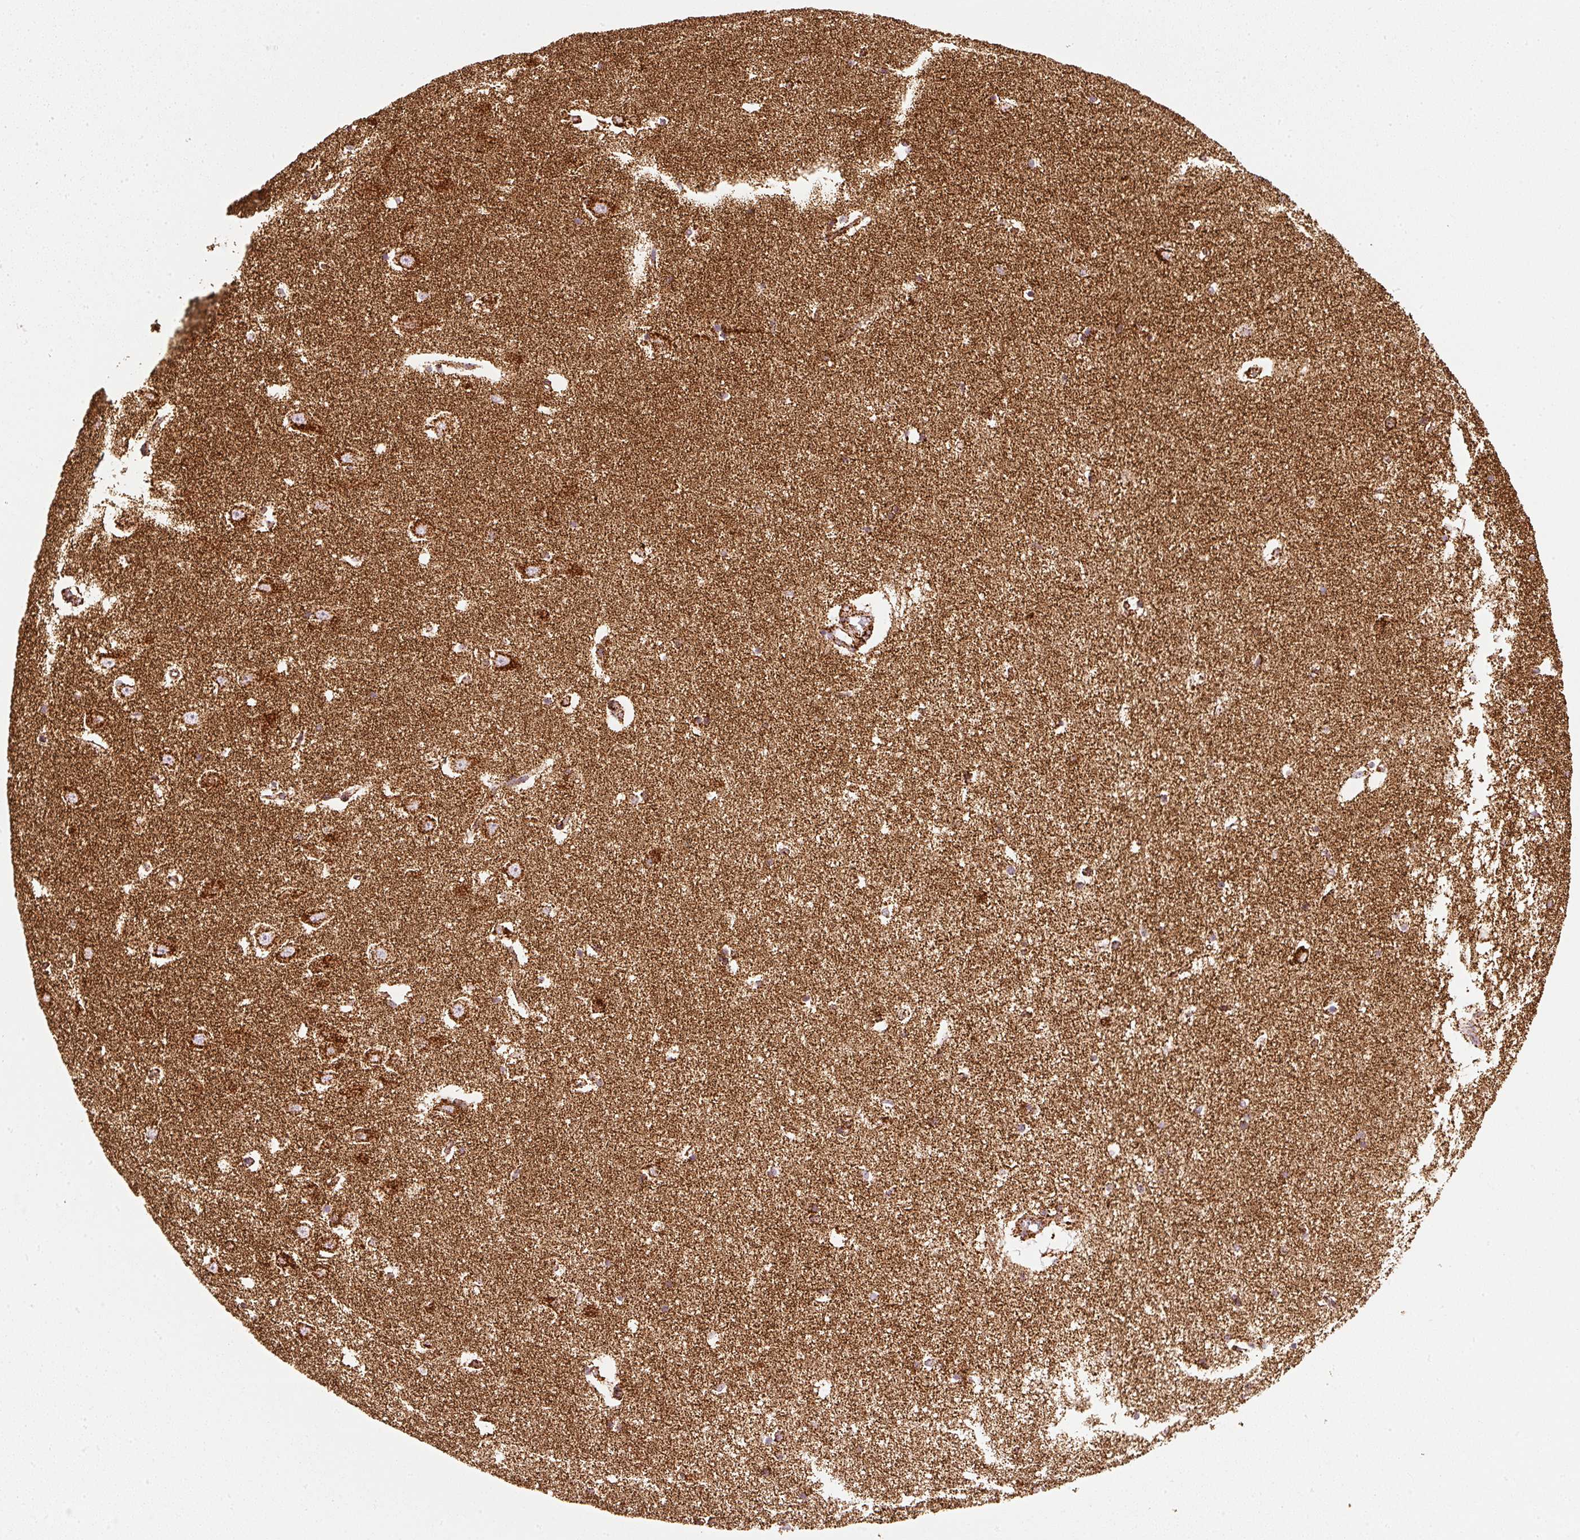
{"staining": {"intensity": "strong", "quantity": ">75%", "location": "cytoplasmic/membranous"}, "tissue": "hippocampus", "cell_type": "Glial cells", "image_type": "normal", "snomed": [{"axis": "morphology", "description": "Normal tissue, NOS"}, {"axis": "topography", "description": "Hippocampus"}], "caption": "The image shows staining of unremarkable hippocampus, revealing strong cytoplasmic/membranous protein expression (brown color) within glial cells.", "gene": "UQCRC1", "patient": {"sex": "male", "age": 70}}